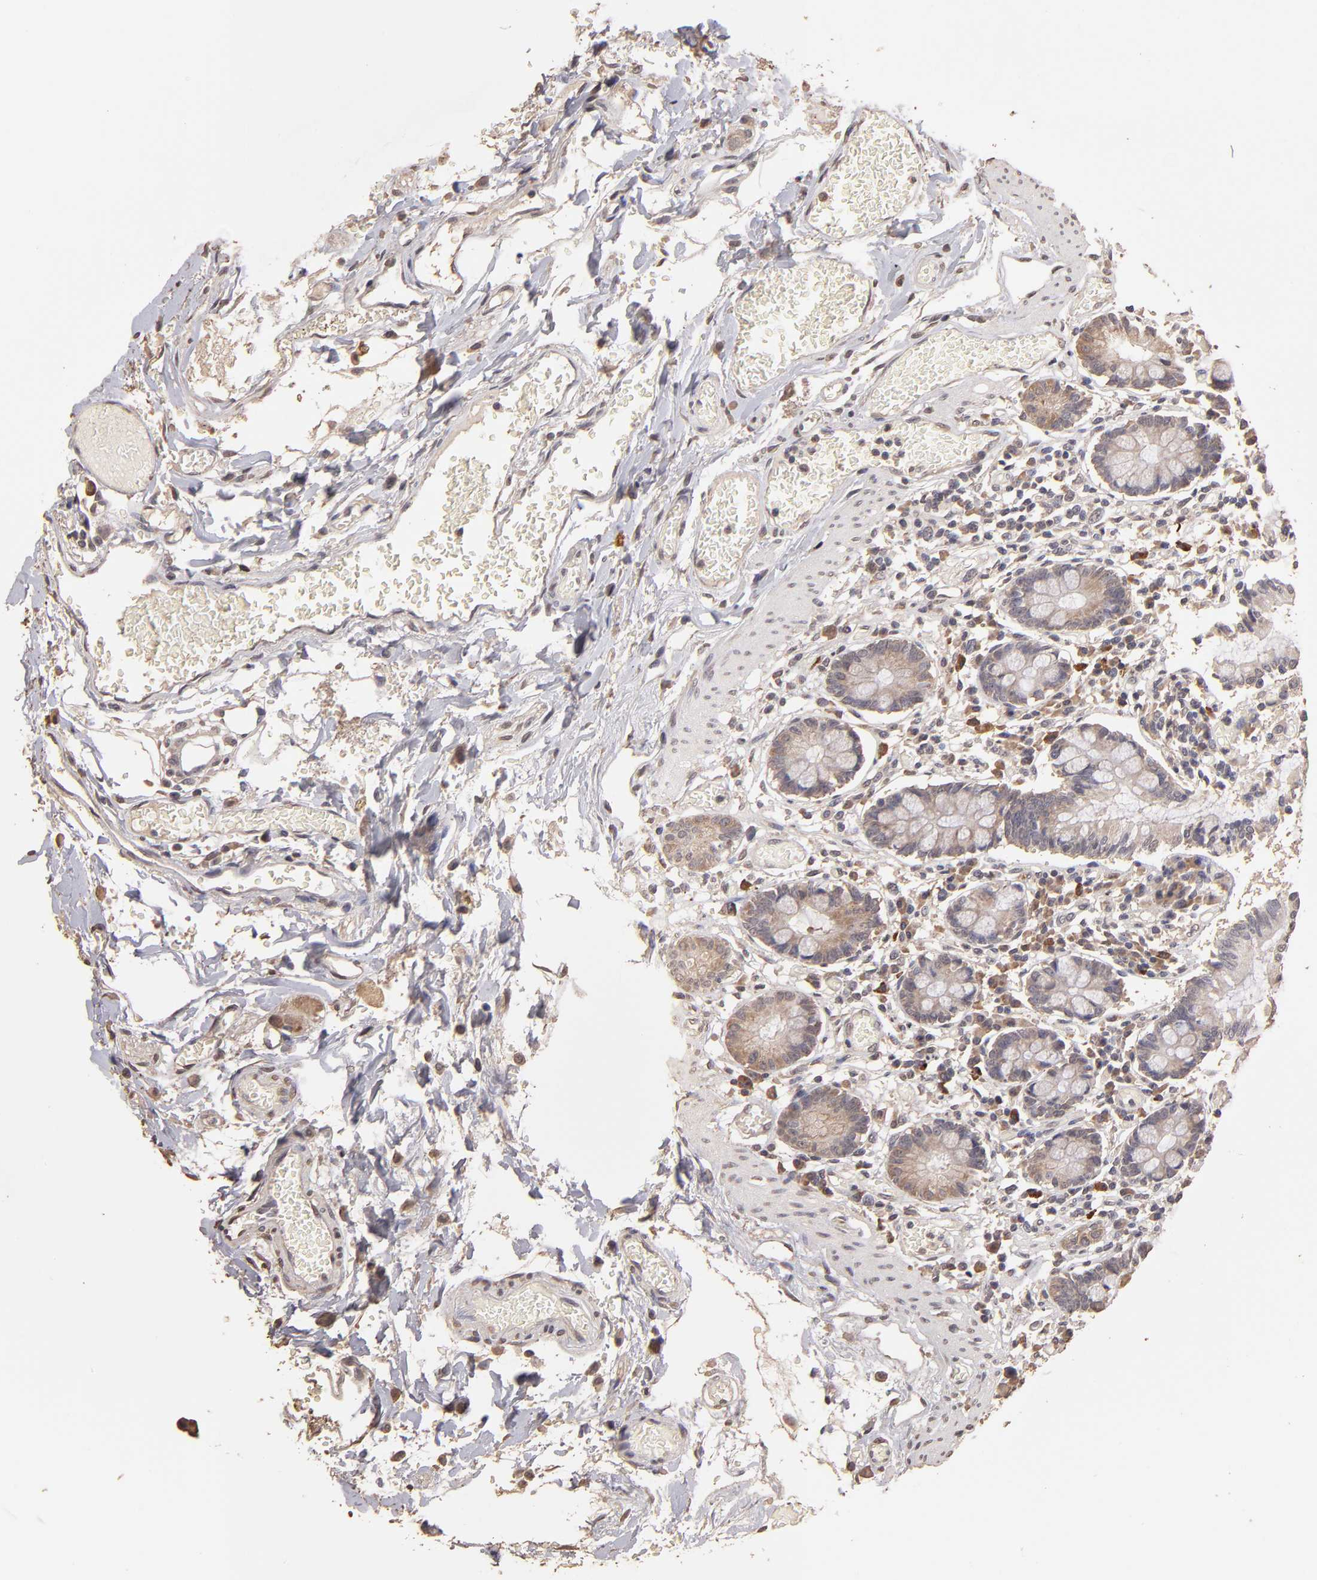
{"staining": {"intensity": "moderate", "quantity": "25%-75%", "location": "cytoplasmic/membranous"}, "tissue": "small intestine", "cell_type": "Glandular cells", "image_type": "normal", "snomed": [{"axis": "morphology", "description": "Normal tissue, NOS"}, {"axis": "topography", "description": "Small intestine"}], "caption": "Small intestine stained for a protein displays moderate cytoplasmic/membranous positivity in glandular cells. The staining was performed using DAB, with brown indicating positive protein expression. Nuclei are stained blue with hematoxylin.", "gene": "OPHN1", "patient": {"sex": "female", "age": 61}}